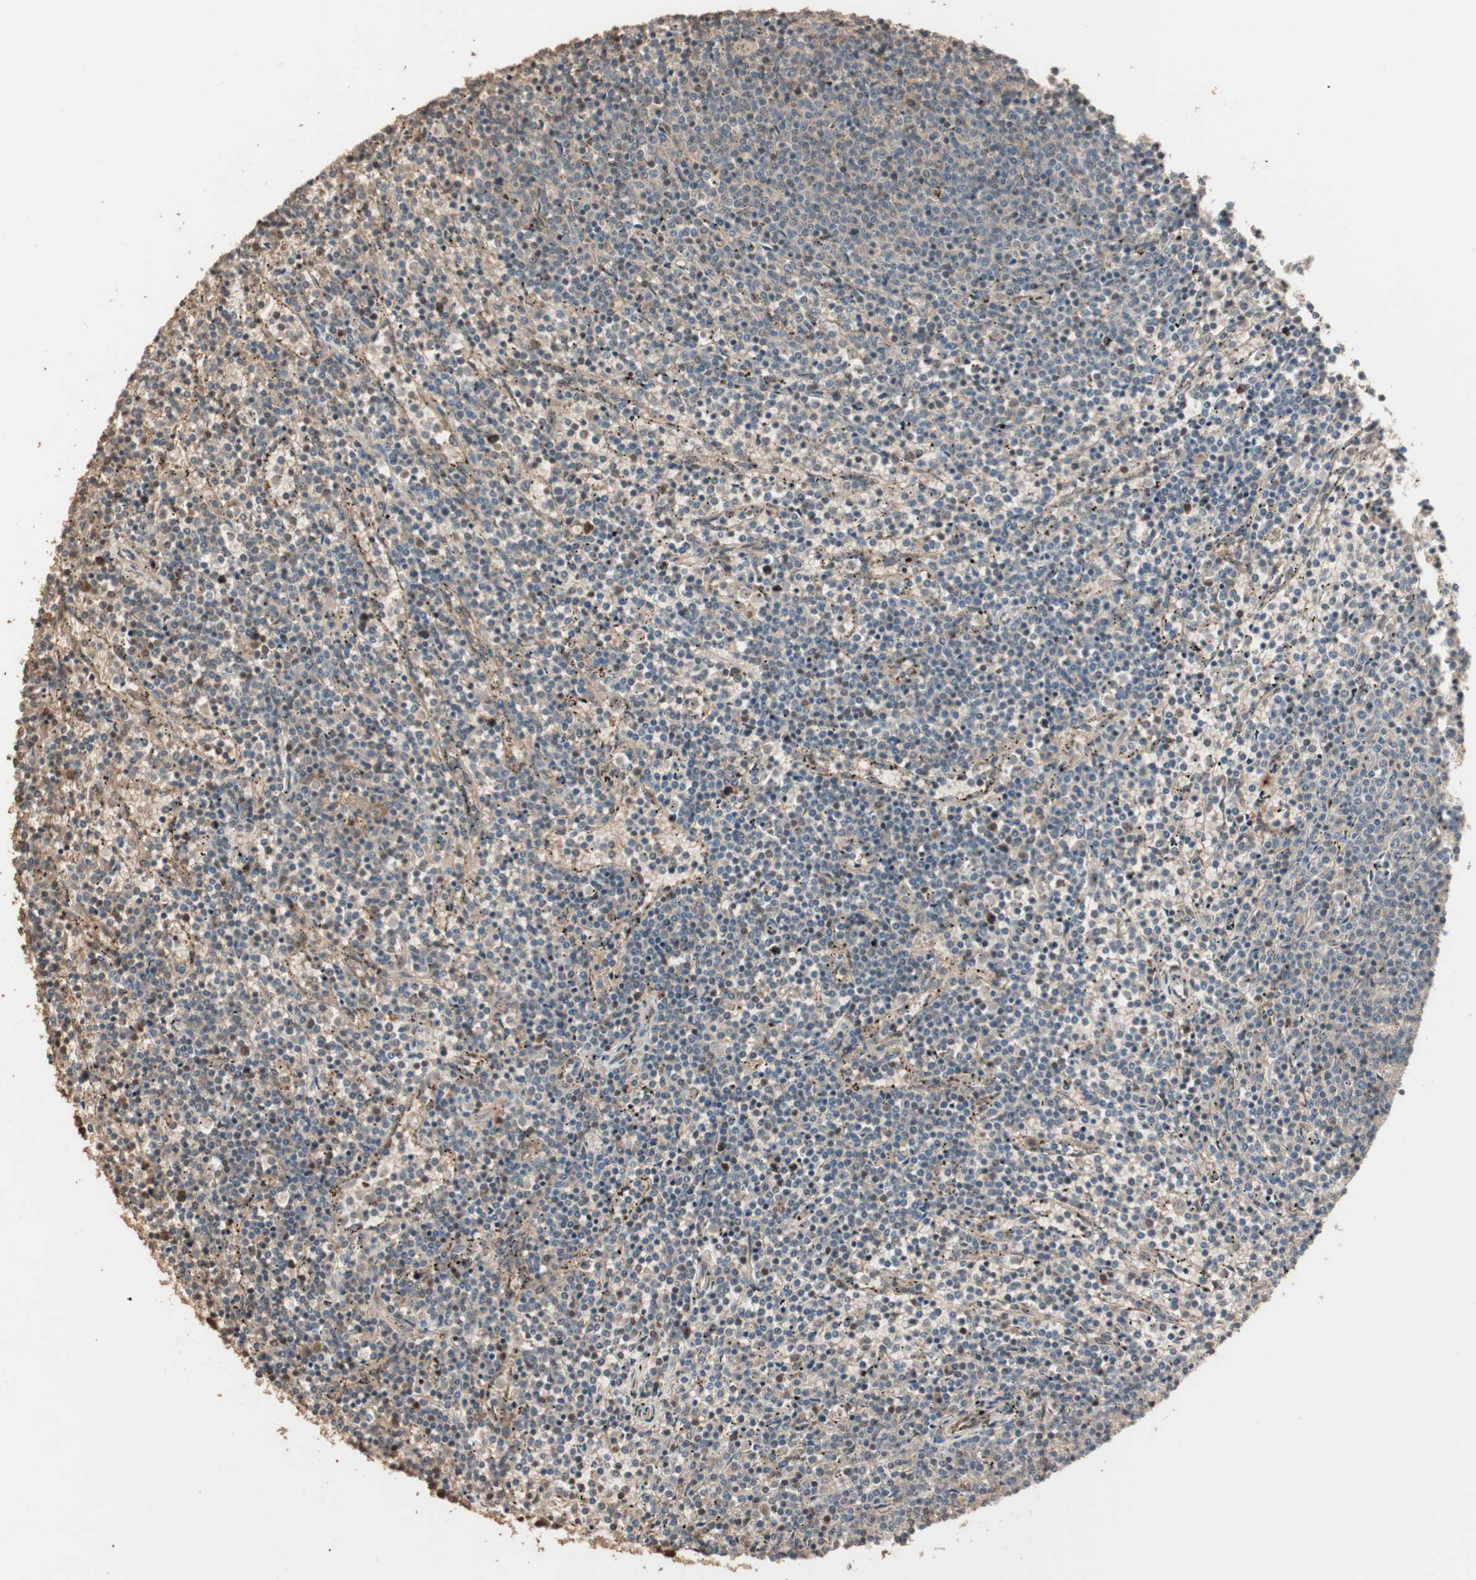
{"staining": {"intensity": "weak", "quantity": ">75%", "location": "cytoplasmic/membranous"}, "tissue": "lymphoma", "cell_type": "Tumor cells", "image_type": "cancer", "snomed": [{"axis": "morphology", "description": "Malignant lymphoma, non-Hodgkin's type, Low grade"}, {"axis": "topography", "description": "Spleen"}], "caption": "Malignant lymphoma, non-Hodgkin's type (low-grade) stained with a protein marker exhibits weak staining in tumor cells.", "gene": "USP20", "patient": {"sex": "female", "age": 50}}